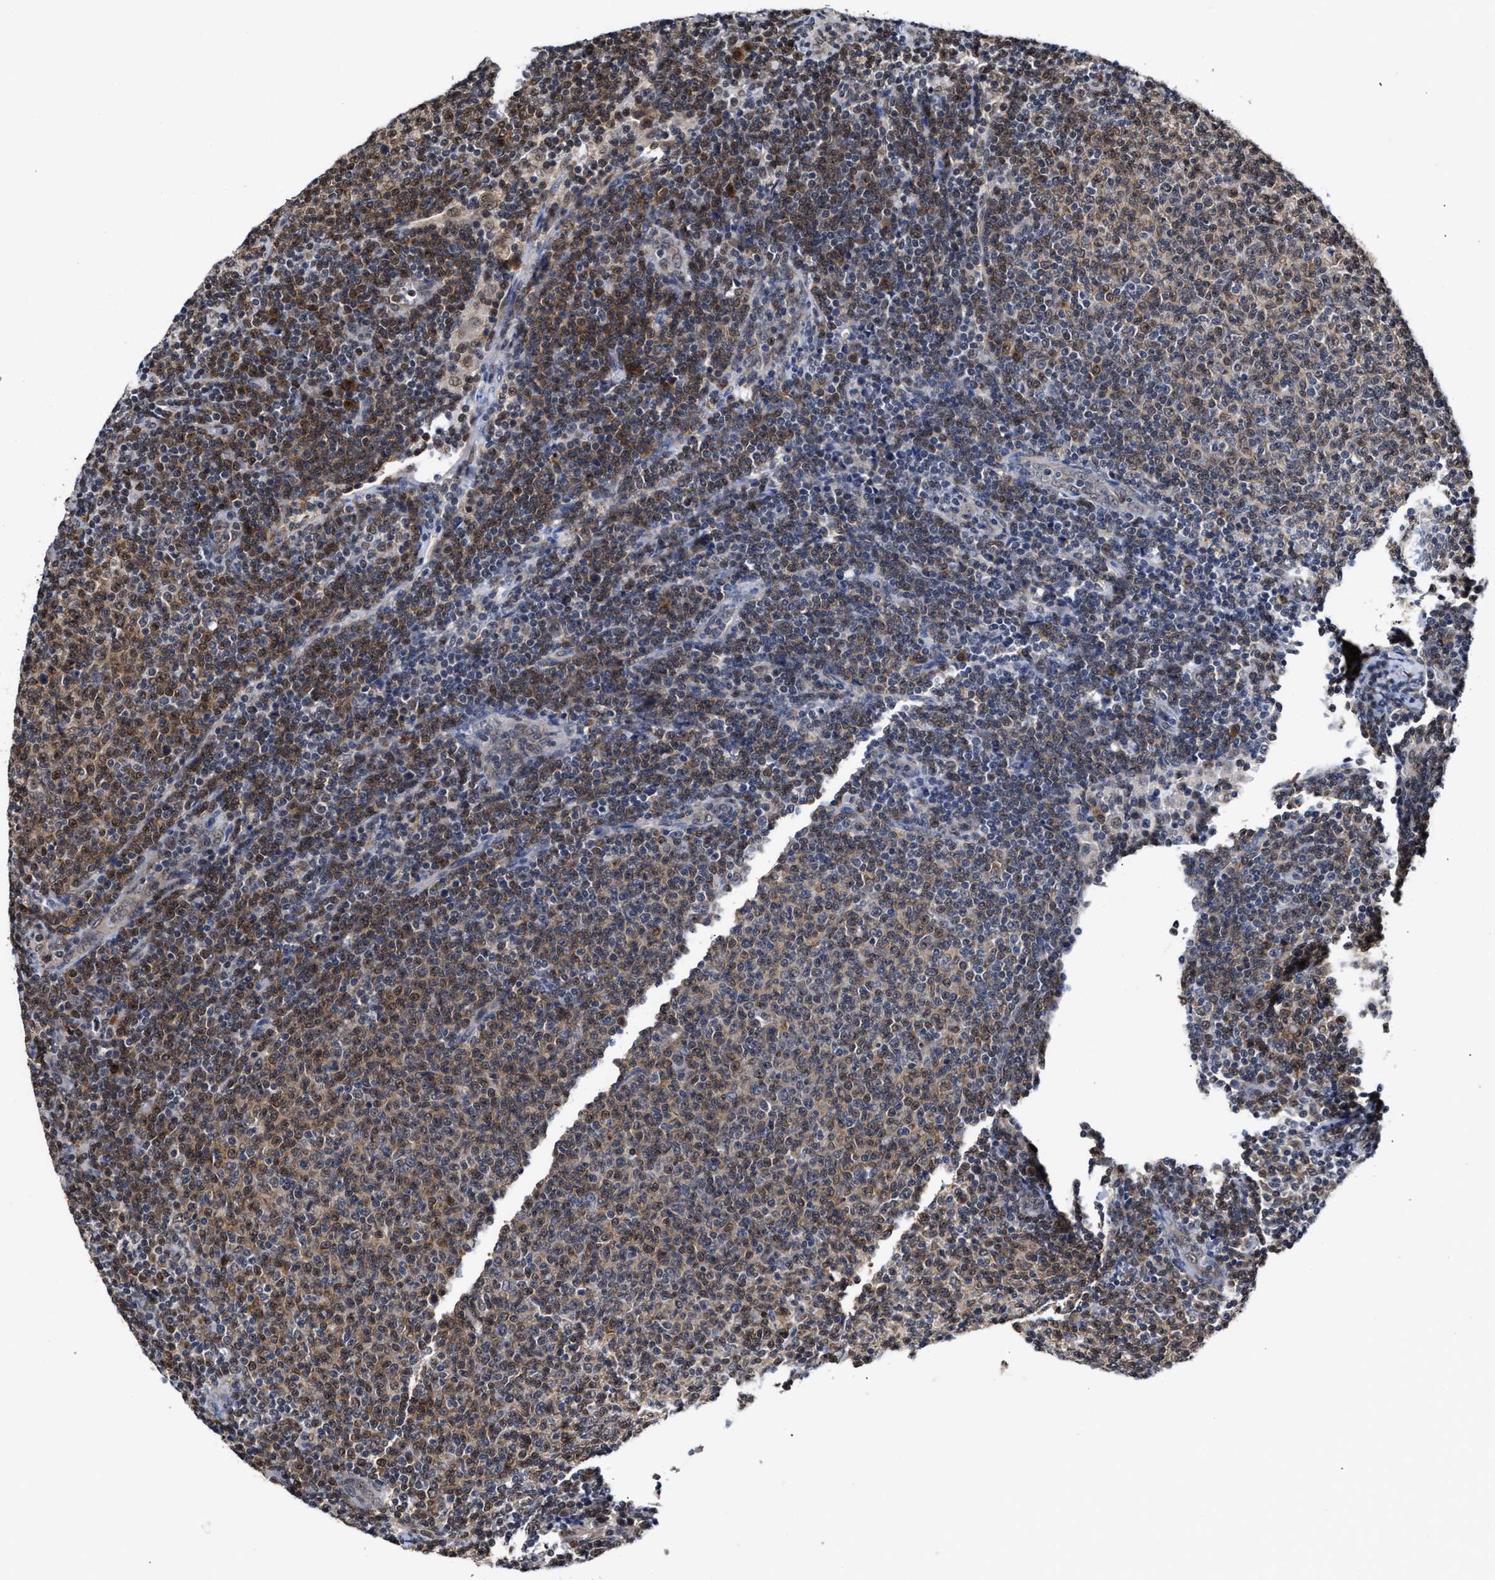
{"staining": {"intensity": "moderate", "quantity": "25%-75%", "location": "cytoplasmic/membranous,nuclear"}, "tissue": "lymphoma", "cell_type": "Tumor cells", "image_type": "cancer", "snomed": [{"axis": "morphology", "description": "Malignant lymphoma, non-Hodgkin's type, Low grade"}, {"axis": "topography", "description": "Lymph node"}], "caption": "This image shows IHC staining of low-grade malignant lymphoma, non-Hodgkin's type, with medium moderate cytoplasmic/membranous and nuclear staining in approximately 25%-75% of tumor cells.", "gene": "CLIP2", "patient": {"sex": "male", "age": 66}}